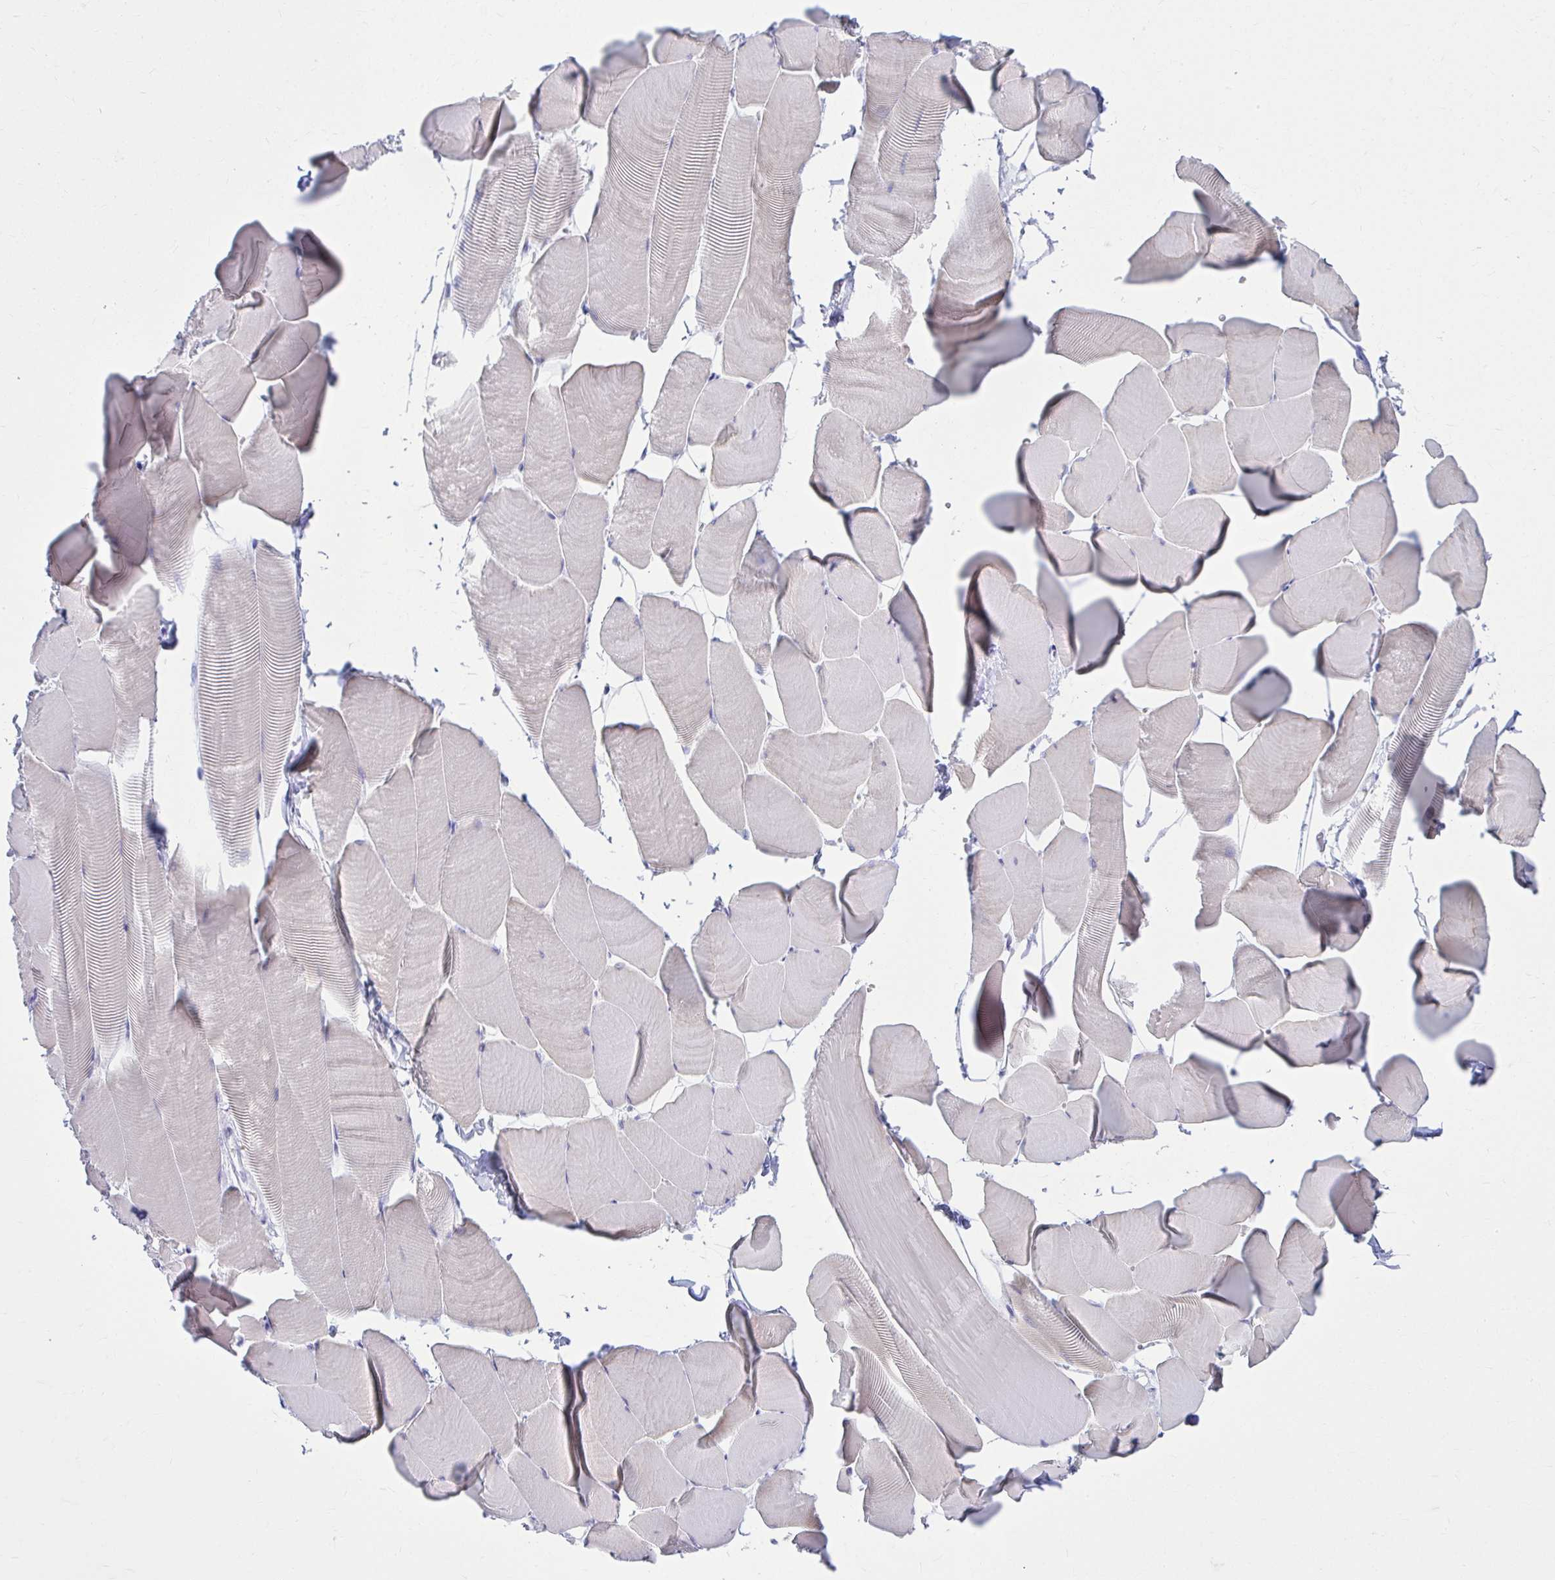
{"staining": {"intensity": "negative", "quantity": "none", "location": "none"}, "tissue": "skeletal muscle", "cell_type": "Myocytes", "image_type": "normal", "snomed": [{"axis": "morphology", "description": "Normal tissue, NOS"}, {"axis": "topography", "description": "Skeletal muscle"}], "caption": "Immunohistochemical staining of unremarkable human skeletal muscle demonstrates no significant positivity in myocytes.", "gene": "ATP4B", "patient": {"sex": "male", "age": 25}}